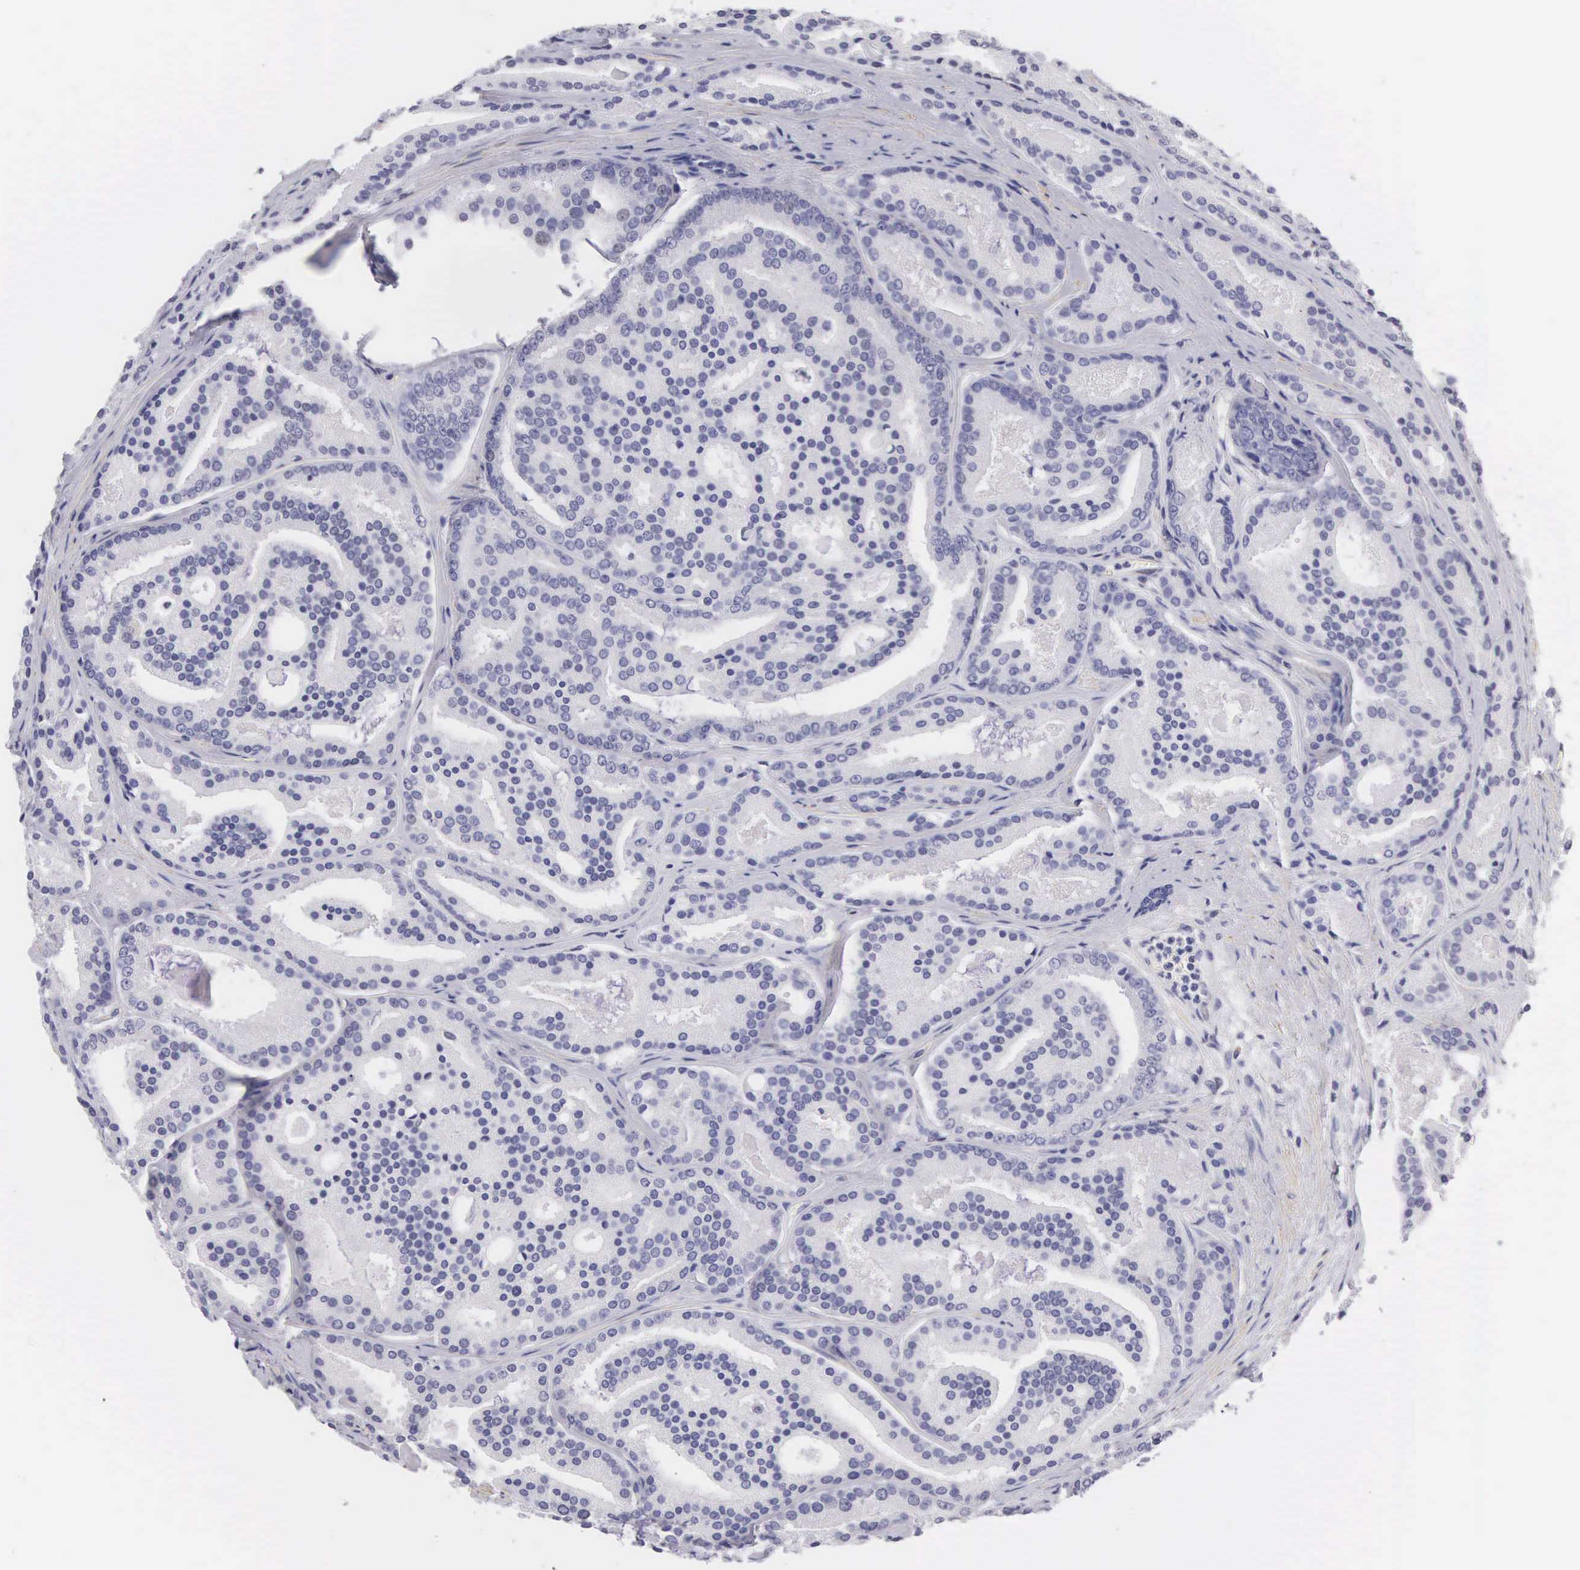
{"staining": {"intensity": "negative", "quantity": "none", "location": "none"}, "tissue": "prostate cancer", "cell_type": "Tumor cells", "image_type": "cancer", "snomed": [{"axis": "morphology", "description": "Adenocarcinoma, High grade"}, {"axis": "topography", "description": "Prostate"}], "caption": "An image of human prostate cancer (high-grade adenocarcinoma) is negative for staining in tumor cells.", "gene": "OSBPL3", "patient": {"sex": "male", "age": 64}}